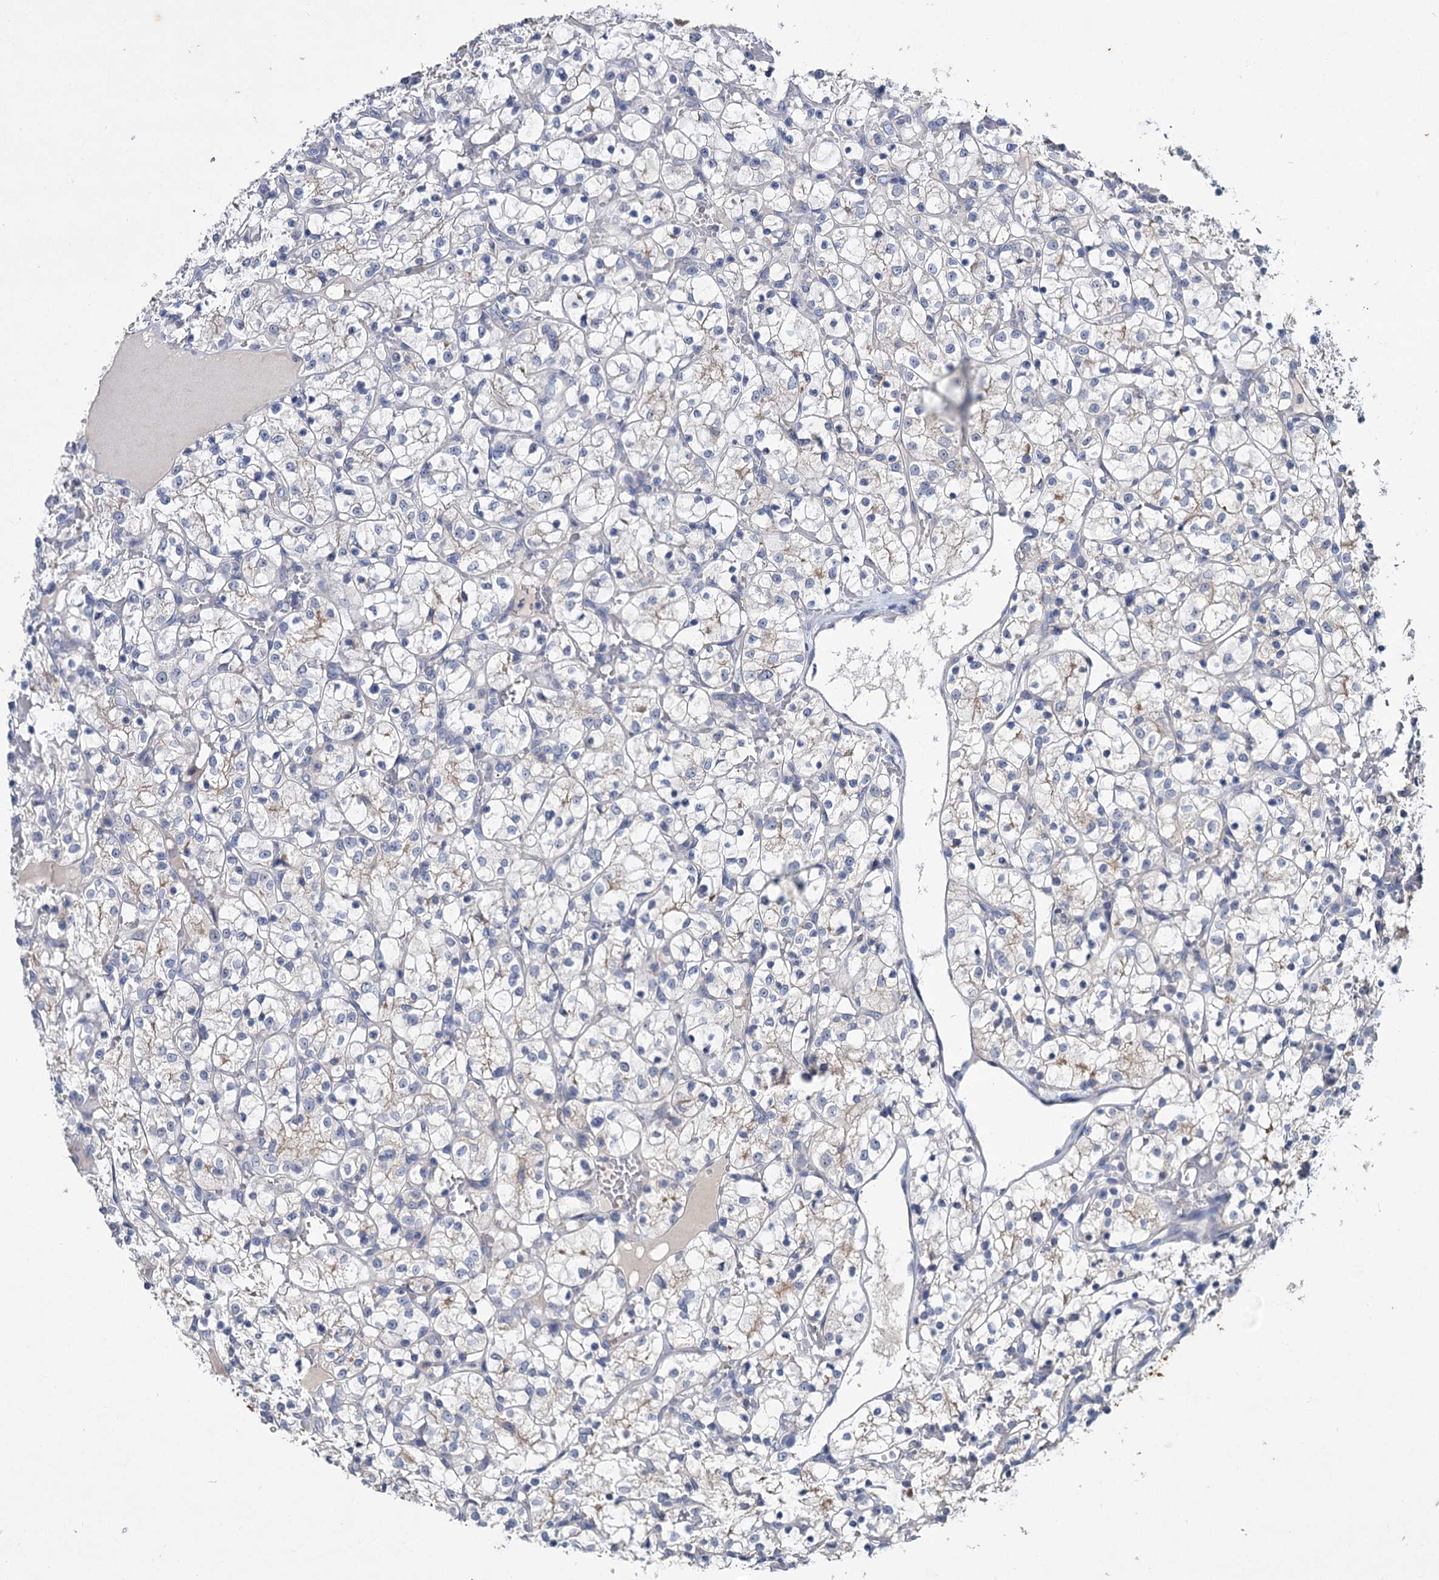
{"staining": {"intensity": "negative", "quantity": "none", "location": "none"}, "tissue": "renal cancer", "cell_type": "Tumor cells", "image_type": "cancer", "snomed": [{"axis": "morphology", "description": "Adenocarcinoma, NOS"}, {"axis": "topography", "description": "Kidney"}], "caption": "Human renal cancer stained for a protein using immunohistochemistry demonstrates no positivity in tumor cells.", "gene": "ATP9A", "patient": {"sex": "female", "age": 69}}